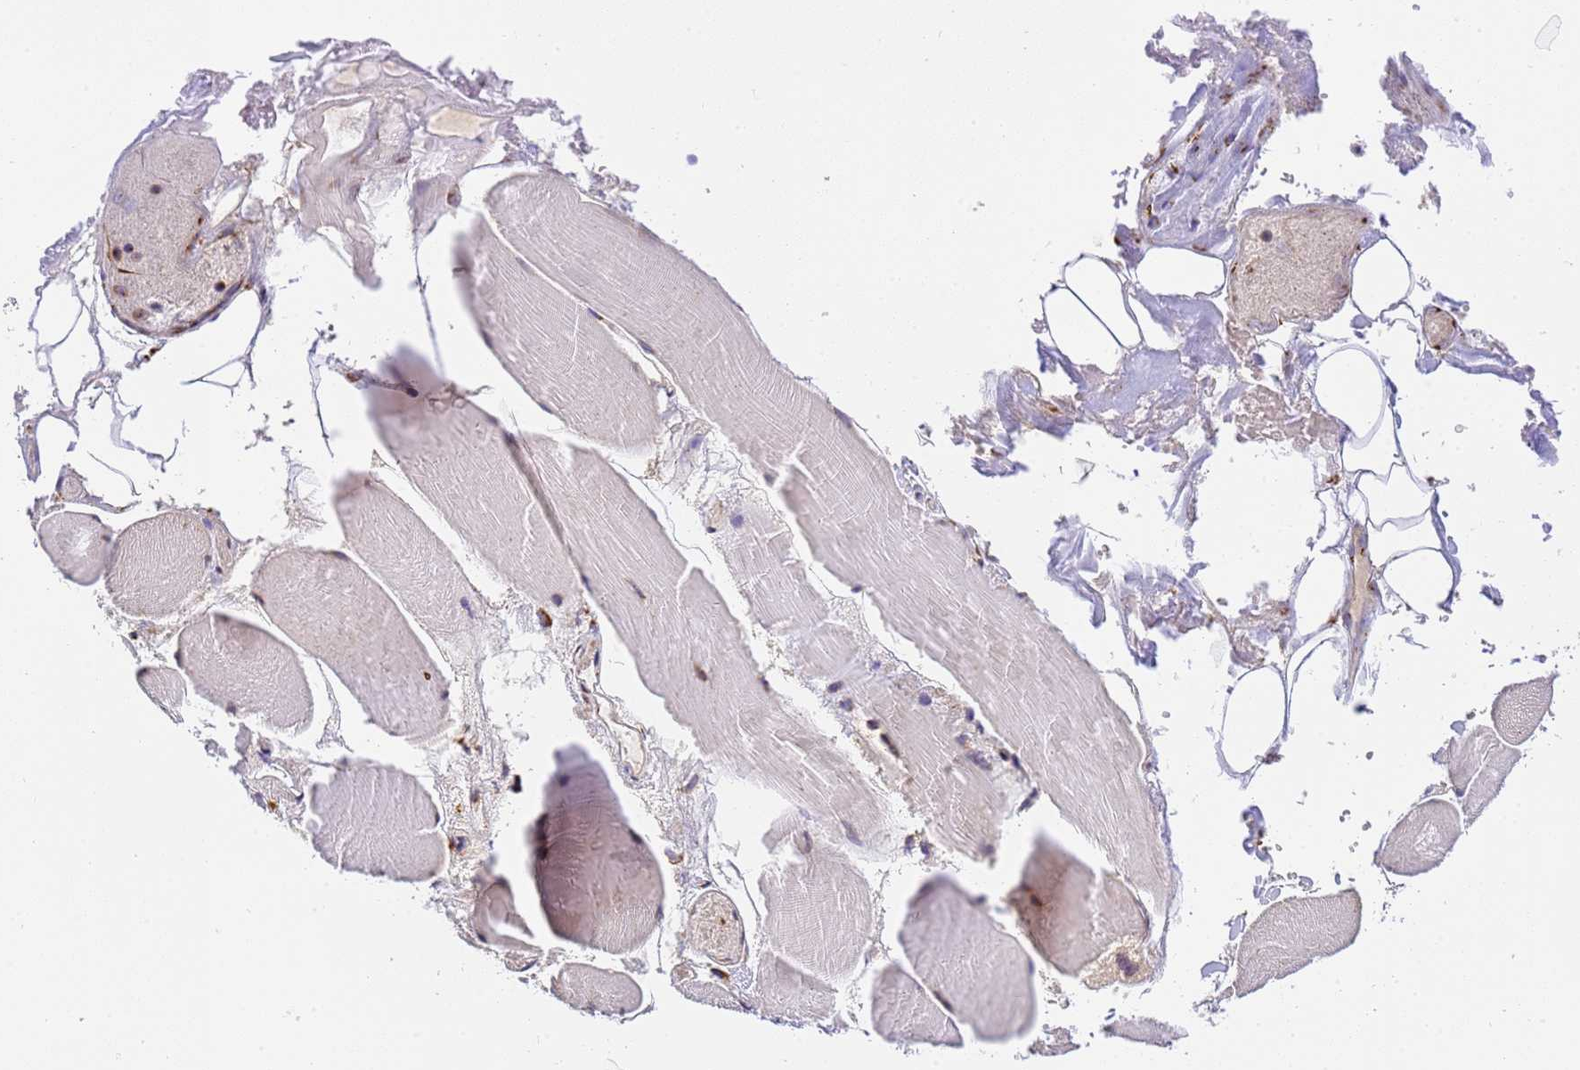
{"staining": {"intensity": "negative", "quantity": "none", "location": "none"}, "tissue": "skeletal muscle", "cell_type": "Myocytes", "image_type": "normal", "snomed": [{"axis": "morphology", "description": "Normal tissue, NOS"}, {"axis": "morphology", "description": "Basal cell carcinoma"}, {"axis": "topography", "description": "Skeletal muscle"}], "caption": "There is no significant positivity in myocytes of skeletal muscle. Brightfield microscopy of IHC stained with DAB (brown) and hematoxylin (blue), captured at high magnification.", "gene": "RHBDD3", "patient": {"sex": "female", "age": 64}}